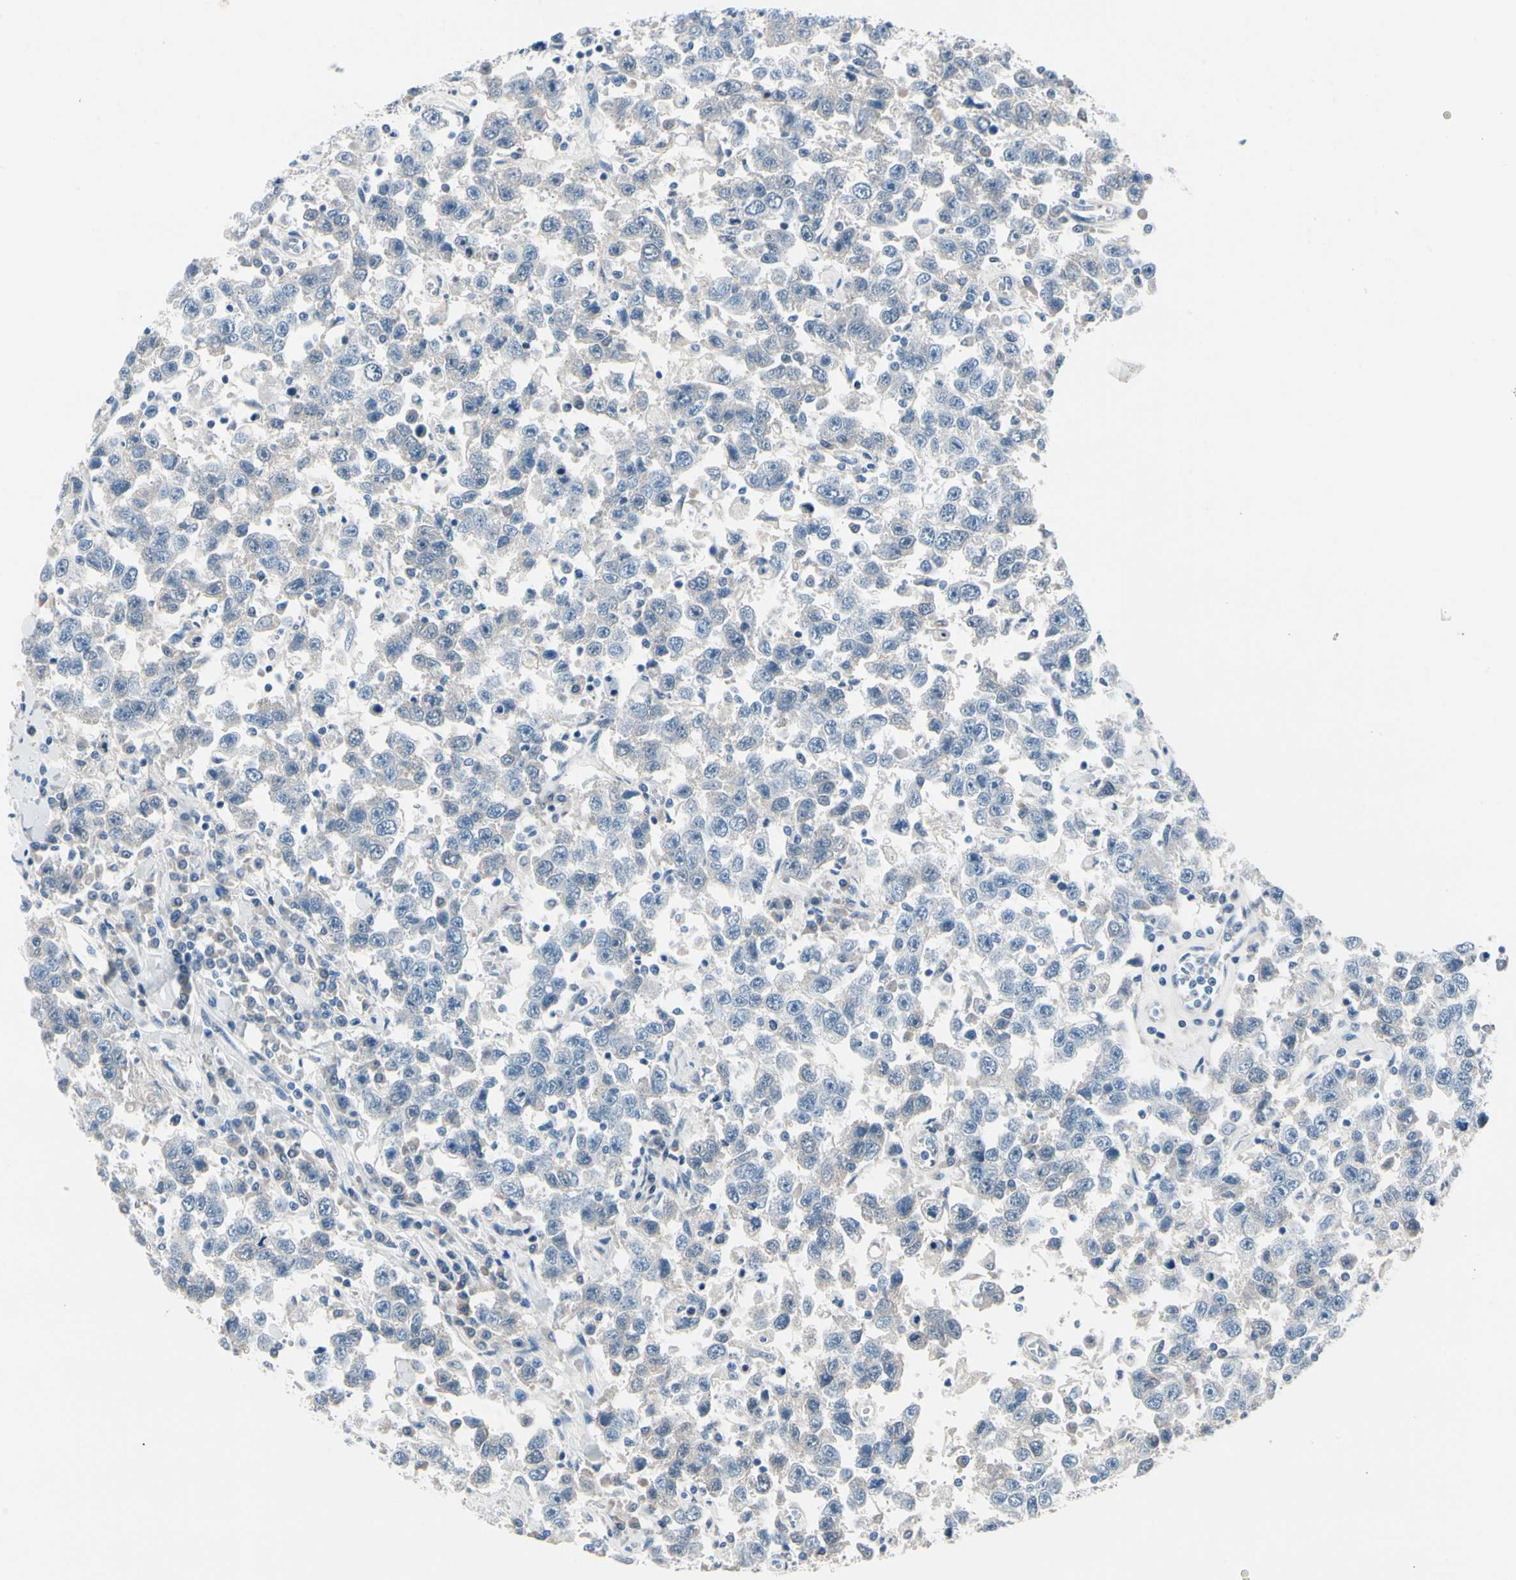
{"staining": {"intensity": "negative", "quantity": "none", "location": "none"}, "tissue": "testis cancer", "cell_type": "Tumor cells", "image_type": "cancer", "snomed": [{"axis": "morphology", "description": "Seminoma, NOS"}, {"axis": "topography", "description": "Testis"}], "caption": "Testis cancer was stained to show a protein in brown. There is no significant positivity in tumor cells.", "gene": "PGR", "patient": {"sex": "male", "age": 41}}